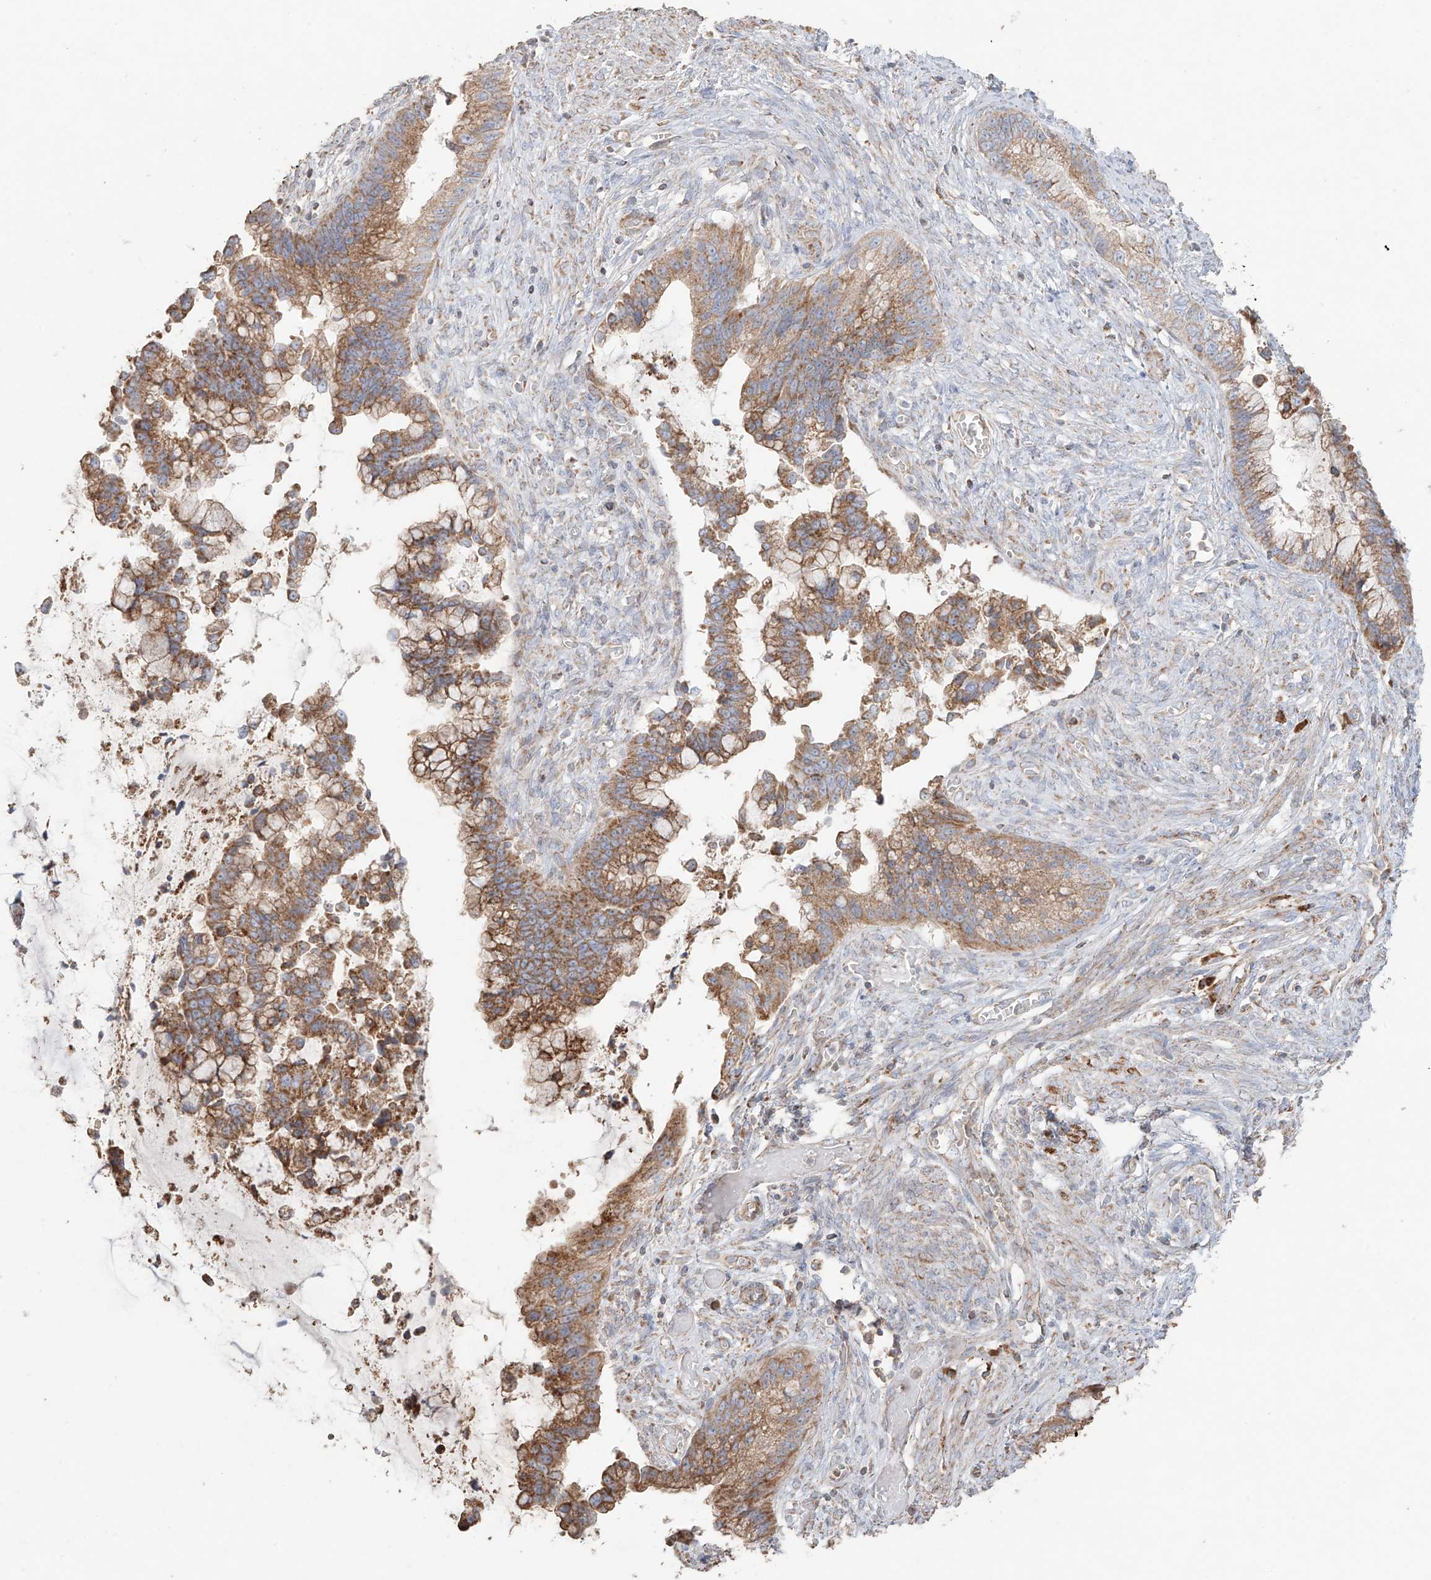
{"staining": {"intensity": "moderate", "quantity": ">75%", "location": "cytoplasmic/membranous"}, "tissue": "cervical cancer", "cell_type": "Tumor cells", "image_type": "cancer", "snomed": [{"axis": "morphology", "description": "Adenocarcinoma, NOS"}, {"axis": "topography", "description": "Cervix"}], "caption": "Tumor cells display moderate cytoplasmic/membranous positivity in about >75% of cells in cervical cancer (adenocarcinoma). (DAB (3,3'-diaminobenzidine) IHC with brightfield microscopy, high magnification).", "gene": "COLGALT2", "patient": {"sex": "female", "age": 44}}